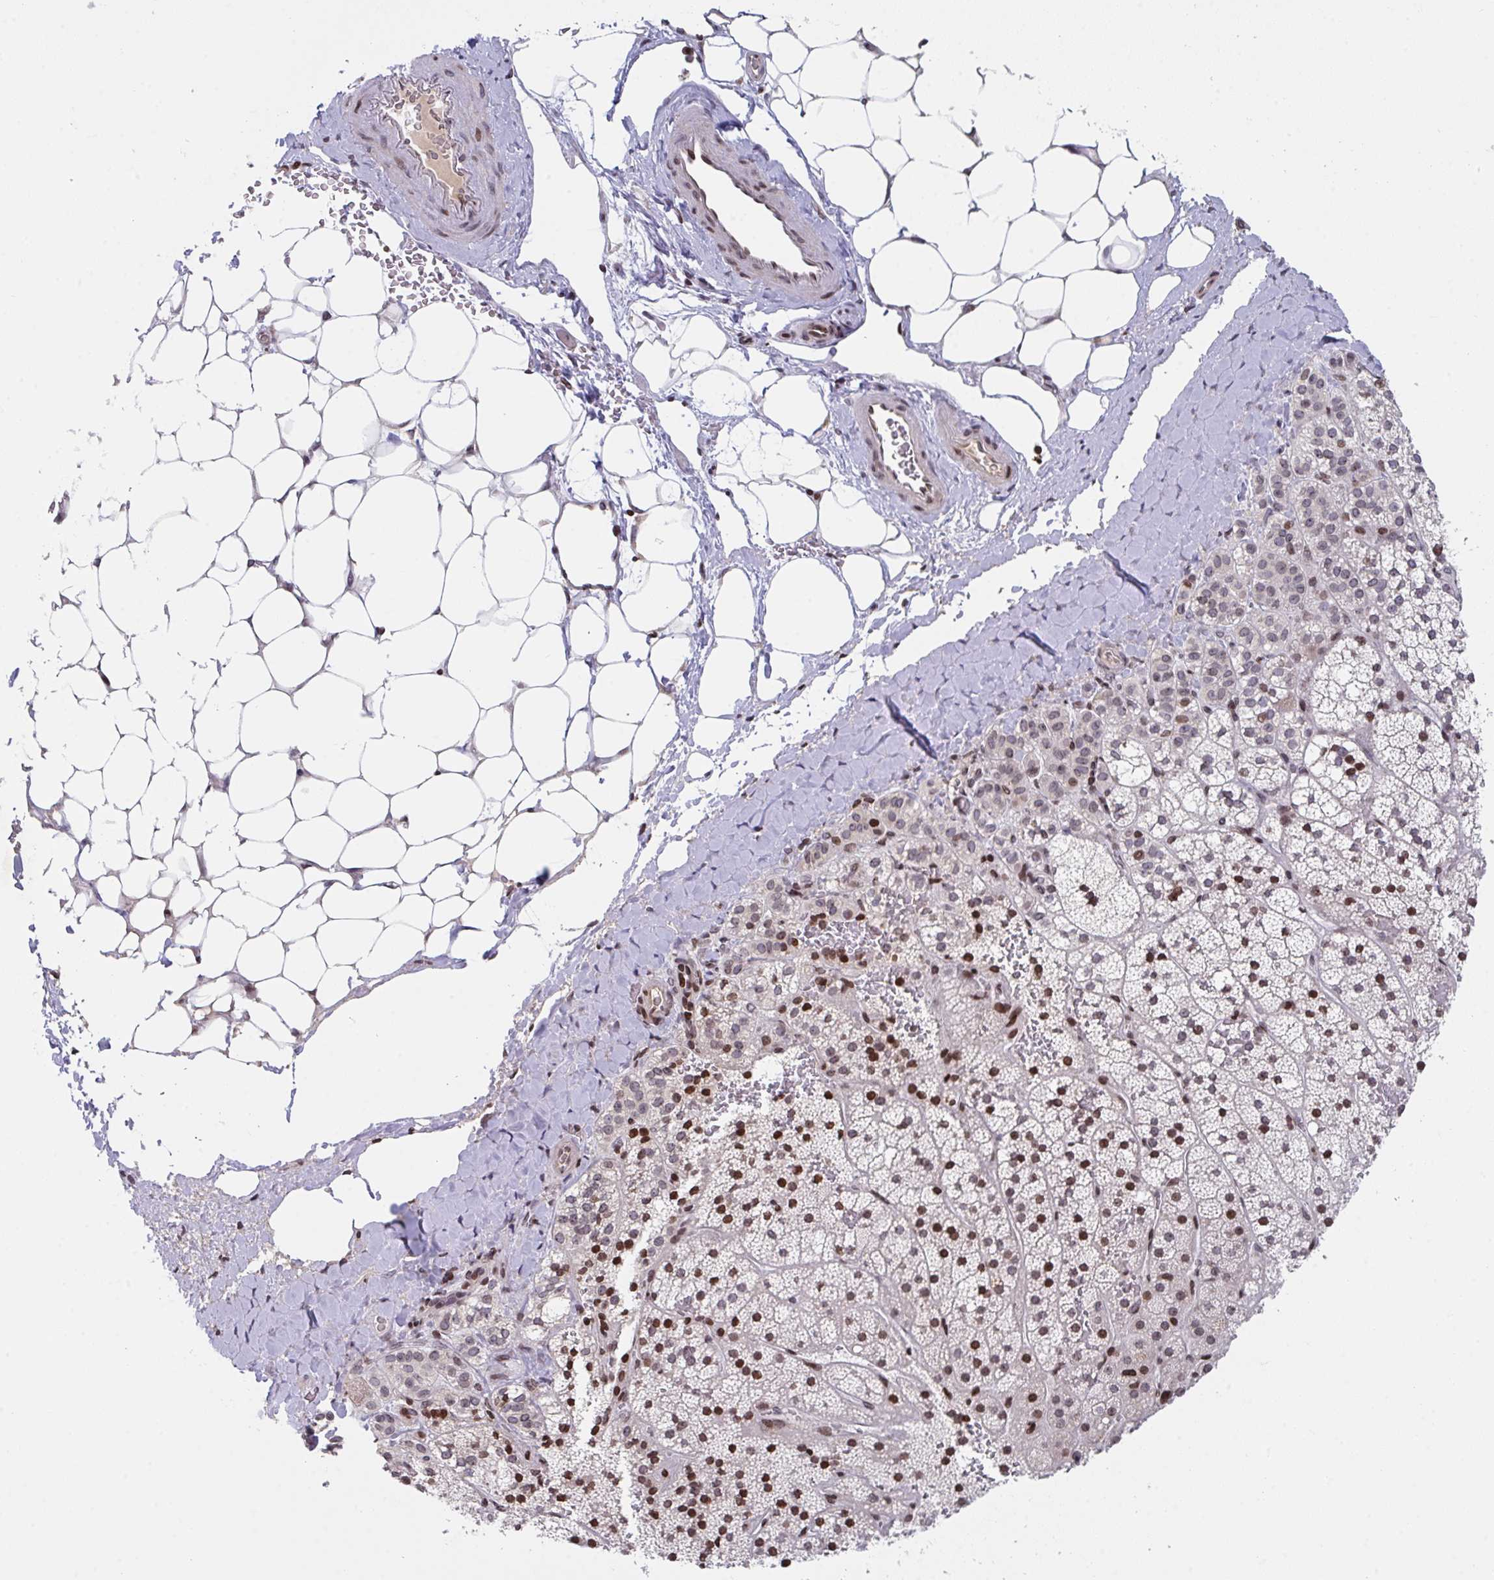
{"staining": {"intensity": "moderate", "quantity": "25%-75%", "location": "nuclear"}, "tissue": "adrenal gland", "cell_type": "Glandular cells", "image_type": "normal", "snomed": [{"axis": "morphology", "description": "Normal tissue, NOS"}, {"axis": "topography", "description": "Adrenal gland"}], "caption": "This is a micrograph of IHC staining of unremarkable adrenal gland, which shows moderate staining in the nuclear of glandular cells.", "gene": "PCDHB8", "patient": {"sex": "male", "age": 53}}